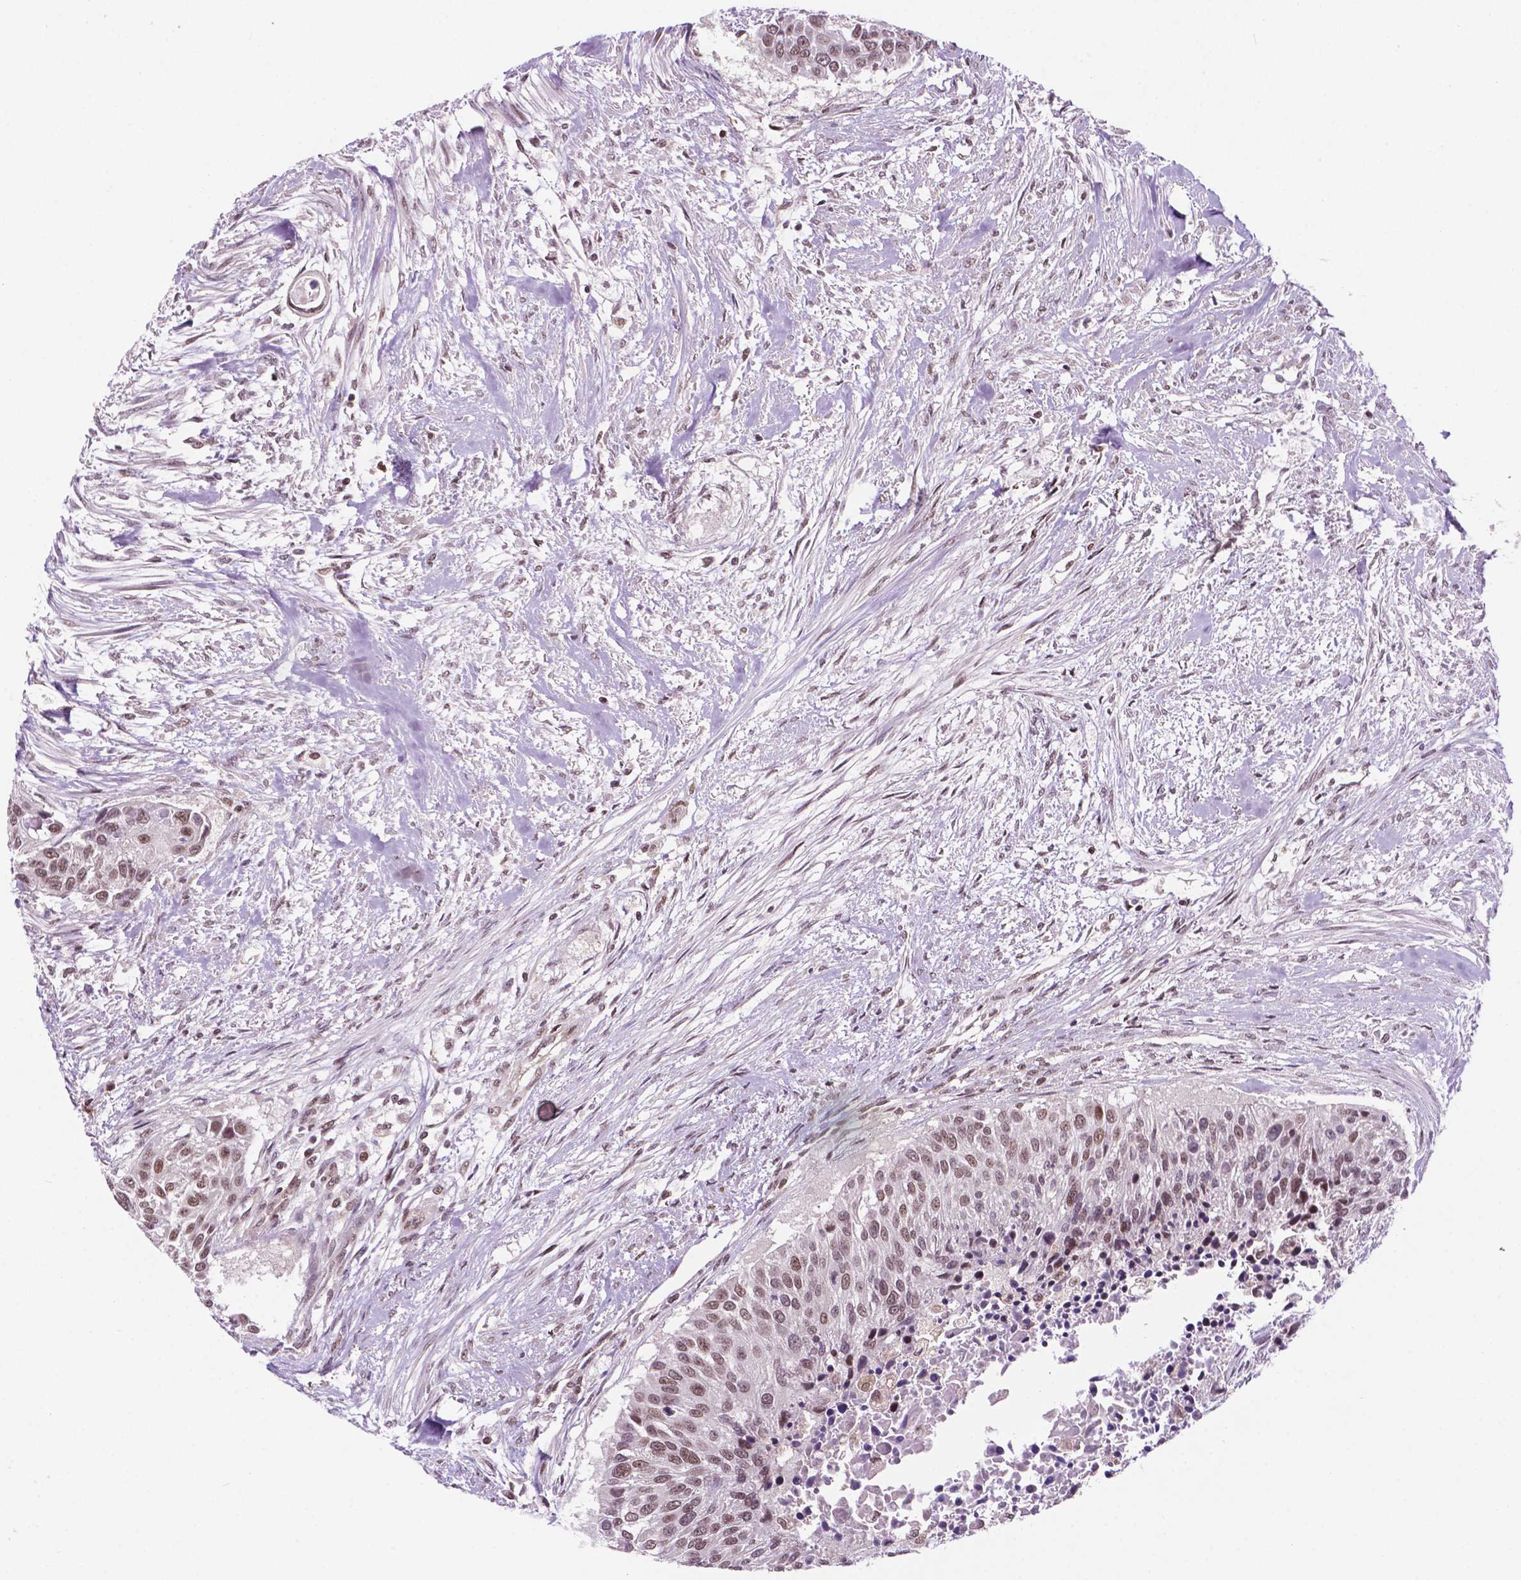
{"staining": {"intensity": "moderate", "quantity": ">75%", "location": "nuclear"}, "tissue": "urothelial cancer", "cell_type": "Tumor cells", "image_type": "cancer", "snomed": [{"axis": "morphology", "description": "Urothelial carcinoma, NOS"}, {"axis": "topography", "description": "Urinary bladder"}], "caption": "Tumor cells show medium levels of moderate nuclear expression in approximately >75% of cells in human urothelial cancer.", "gene": "PER2", "patient": {"sex": "male", "age": 55}}